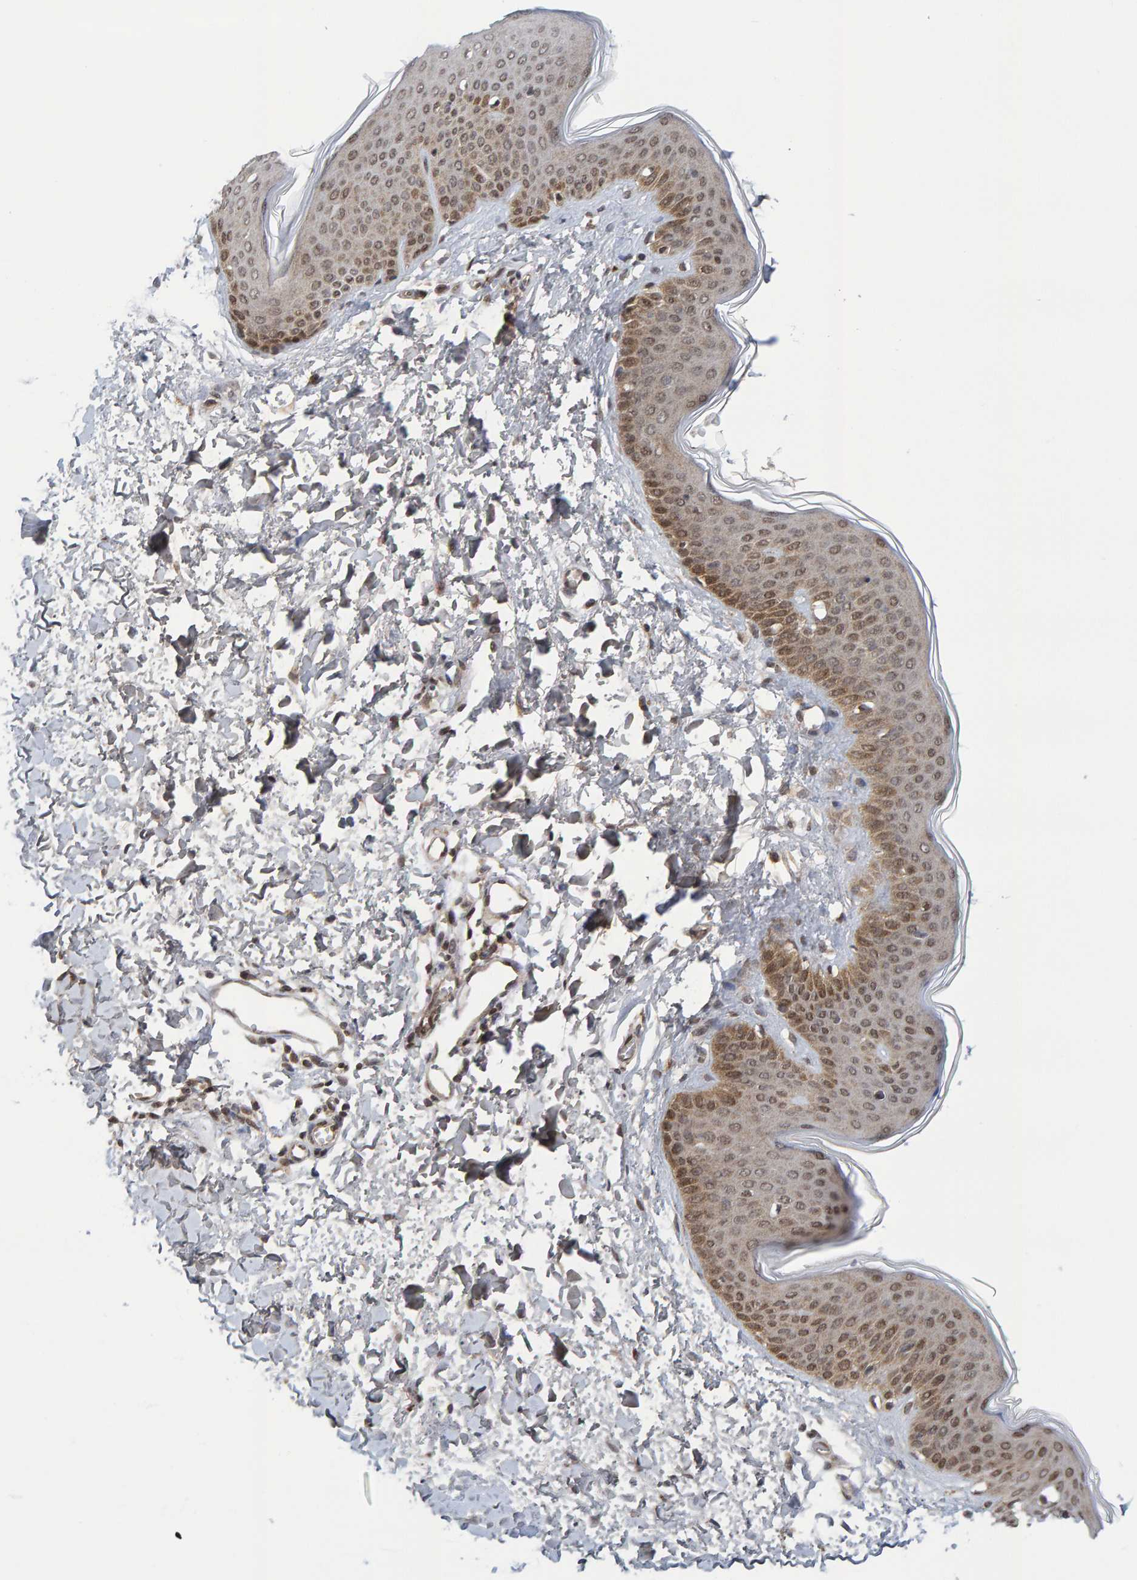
{"staining": {"intensity": "negative", "quantity": "none", "location": "none"}, "tissue": "skin", "cell_type": "Fibroblasts", "image_type": "normal", "snomed": [{"axis": "morphology", "description": "Normal tissue, NOS"}, {"axis": "topography", "description": "Skin"}], "caption": "There is no significant staining in fibroblasts of skin. (Immunohistochemistry (ihc), brightfield microscopy, high magnification).", "gene": "CDH2", "patient": {"sex": "female", "age": 17}}